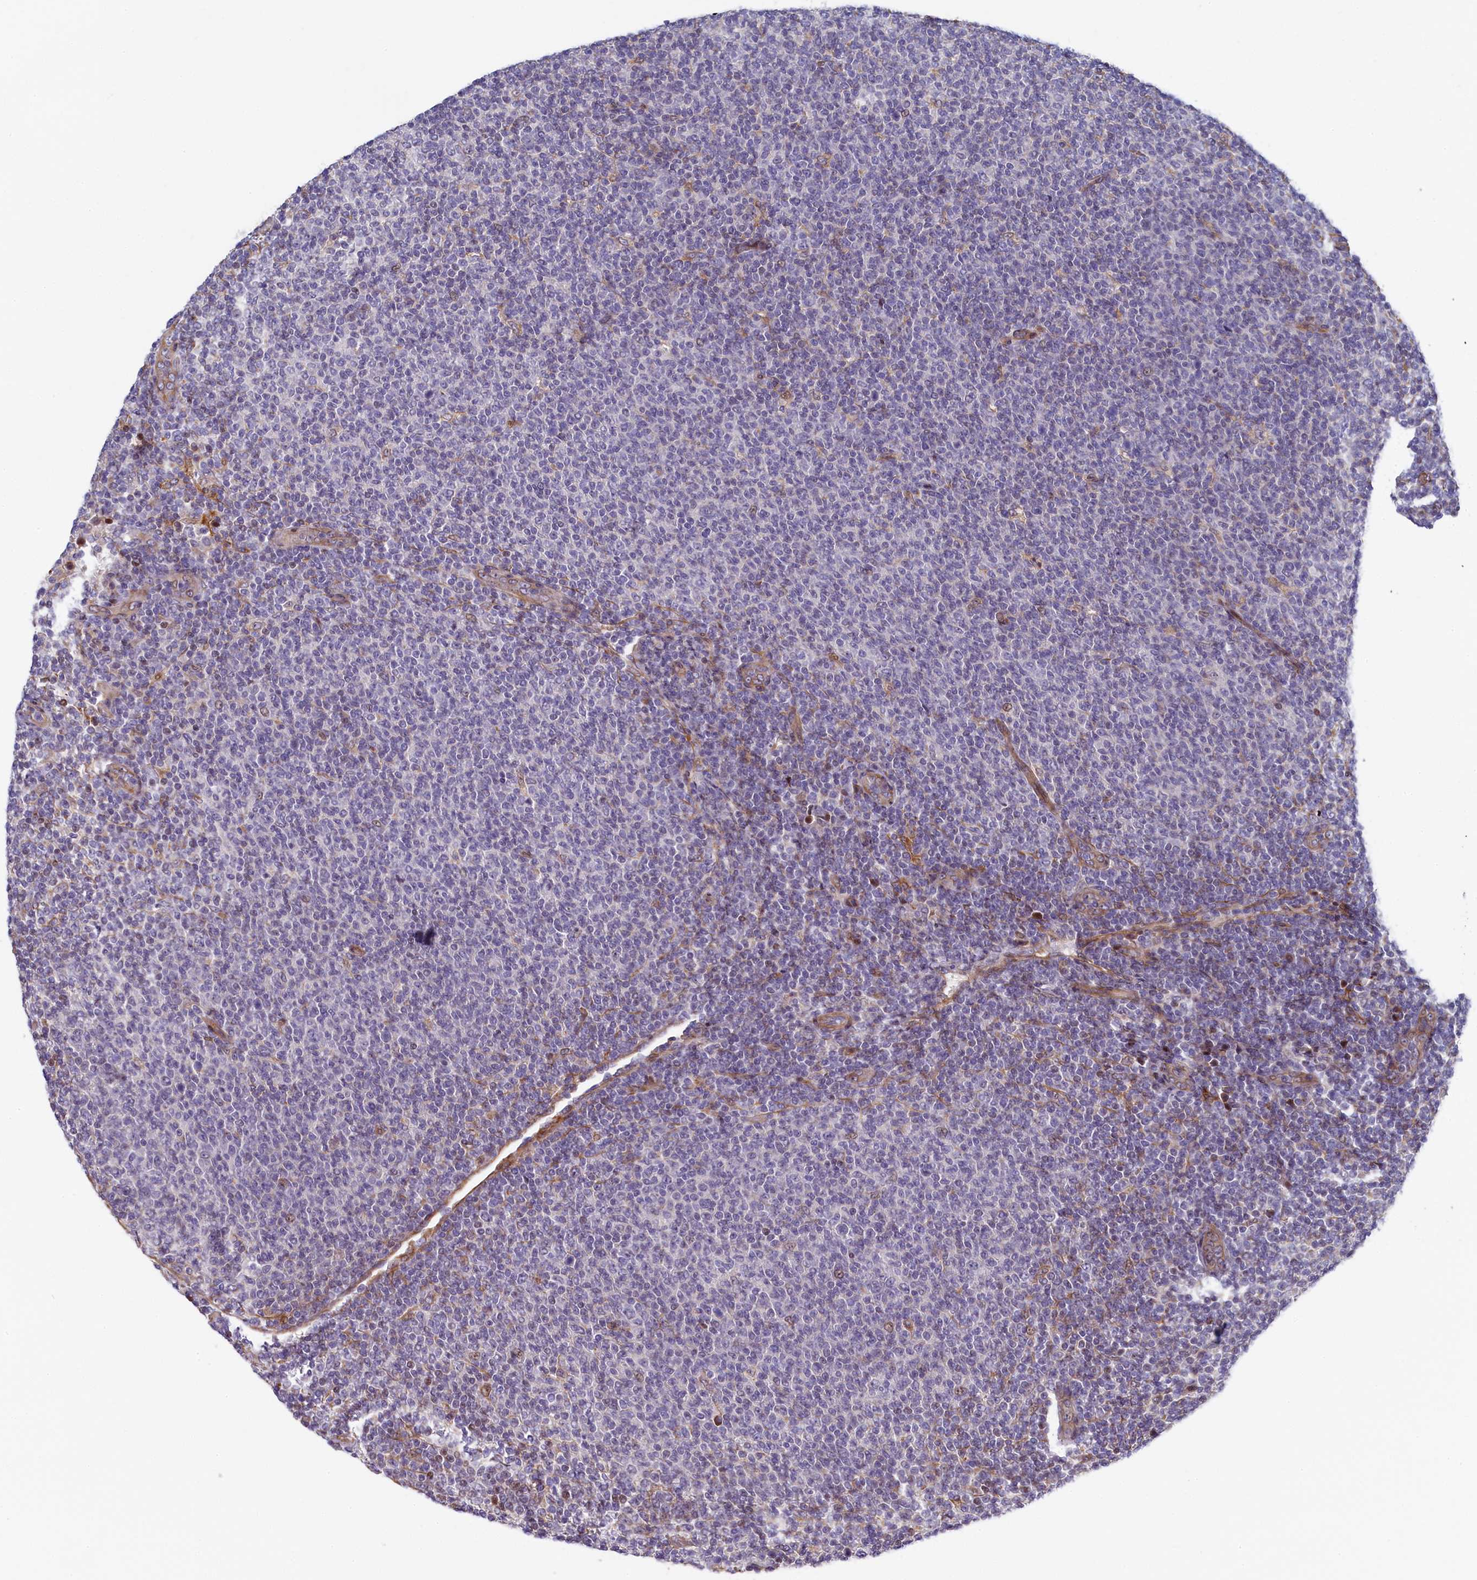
{"staining": {"intensity": "negative", "quantity": "none", "location": "none"}, "tissue": "lymphoma", "cell_type": "Tumor cells", "image_type": "cancer", "snomed": [{"axis": "morphology", "description": "Malignant lymphoma, non-Hodgkin's type, Low grade"}, {"axis": "topography", "description": "Lymph node"}], "caption": "Lymphoma was stained to show a protein in brown. There is no significant expression in tumor cells.", "gene": "TGDS", "patient": {"sex": "male", "age": 66}}